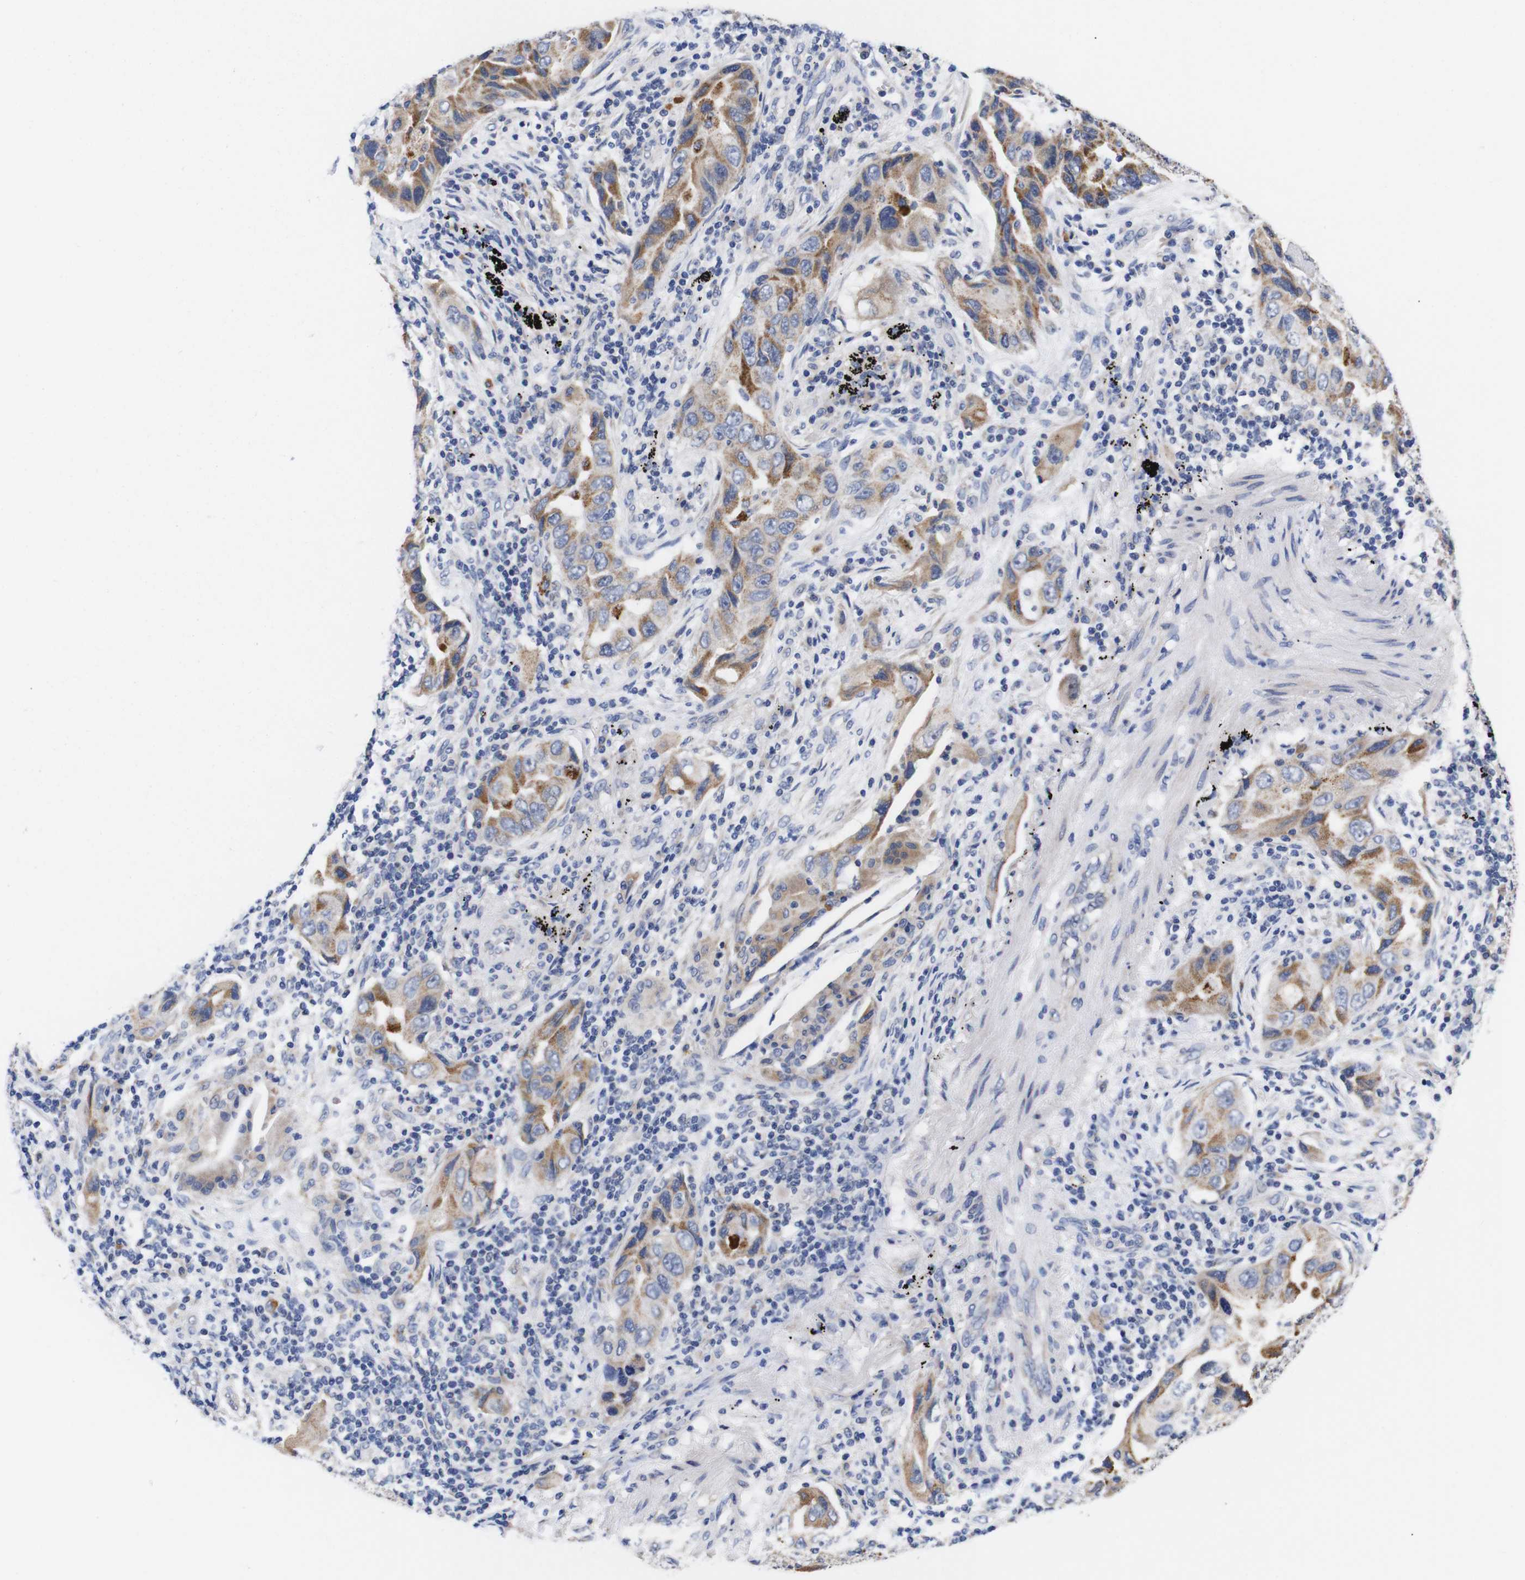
{"staining": {"intensity": "moderate", "quantity": ">75%", "location": "cytoplasmic/membranous"}, "tissue": "lung cancer", "cell_type": "Tumor cells", "image_type": "cancer", "snomed": [{"axis": "morphology", "description": "Adenocarcinoma, NOS"}, {"axis": "topography", "description": "Lung"}], "caption": "A high-resolution micrograph shows IHC staining of adenocarcinoma (lung), which exhibits moderate cytoplasmic/membranous positivity in about >75% of tumor cells.", "gene": "OPN3", "patient": {"sex": "female", "age": 65}}